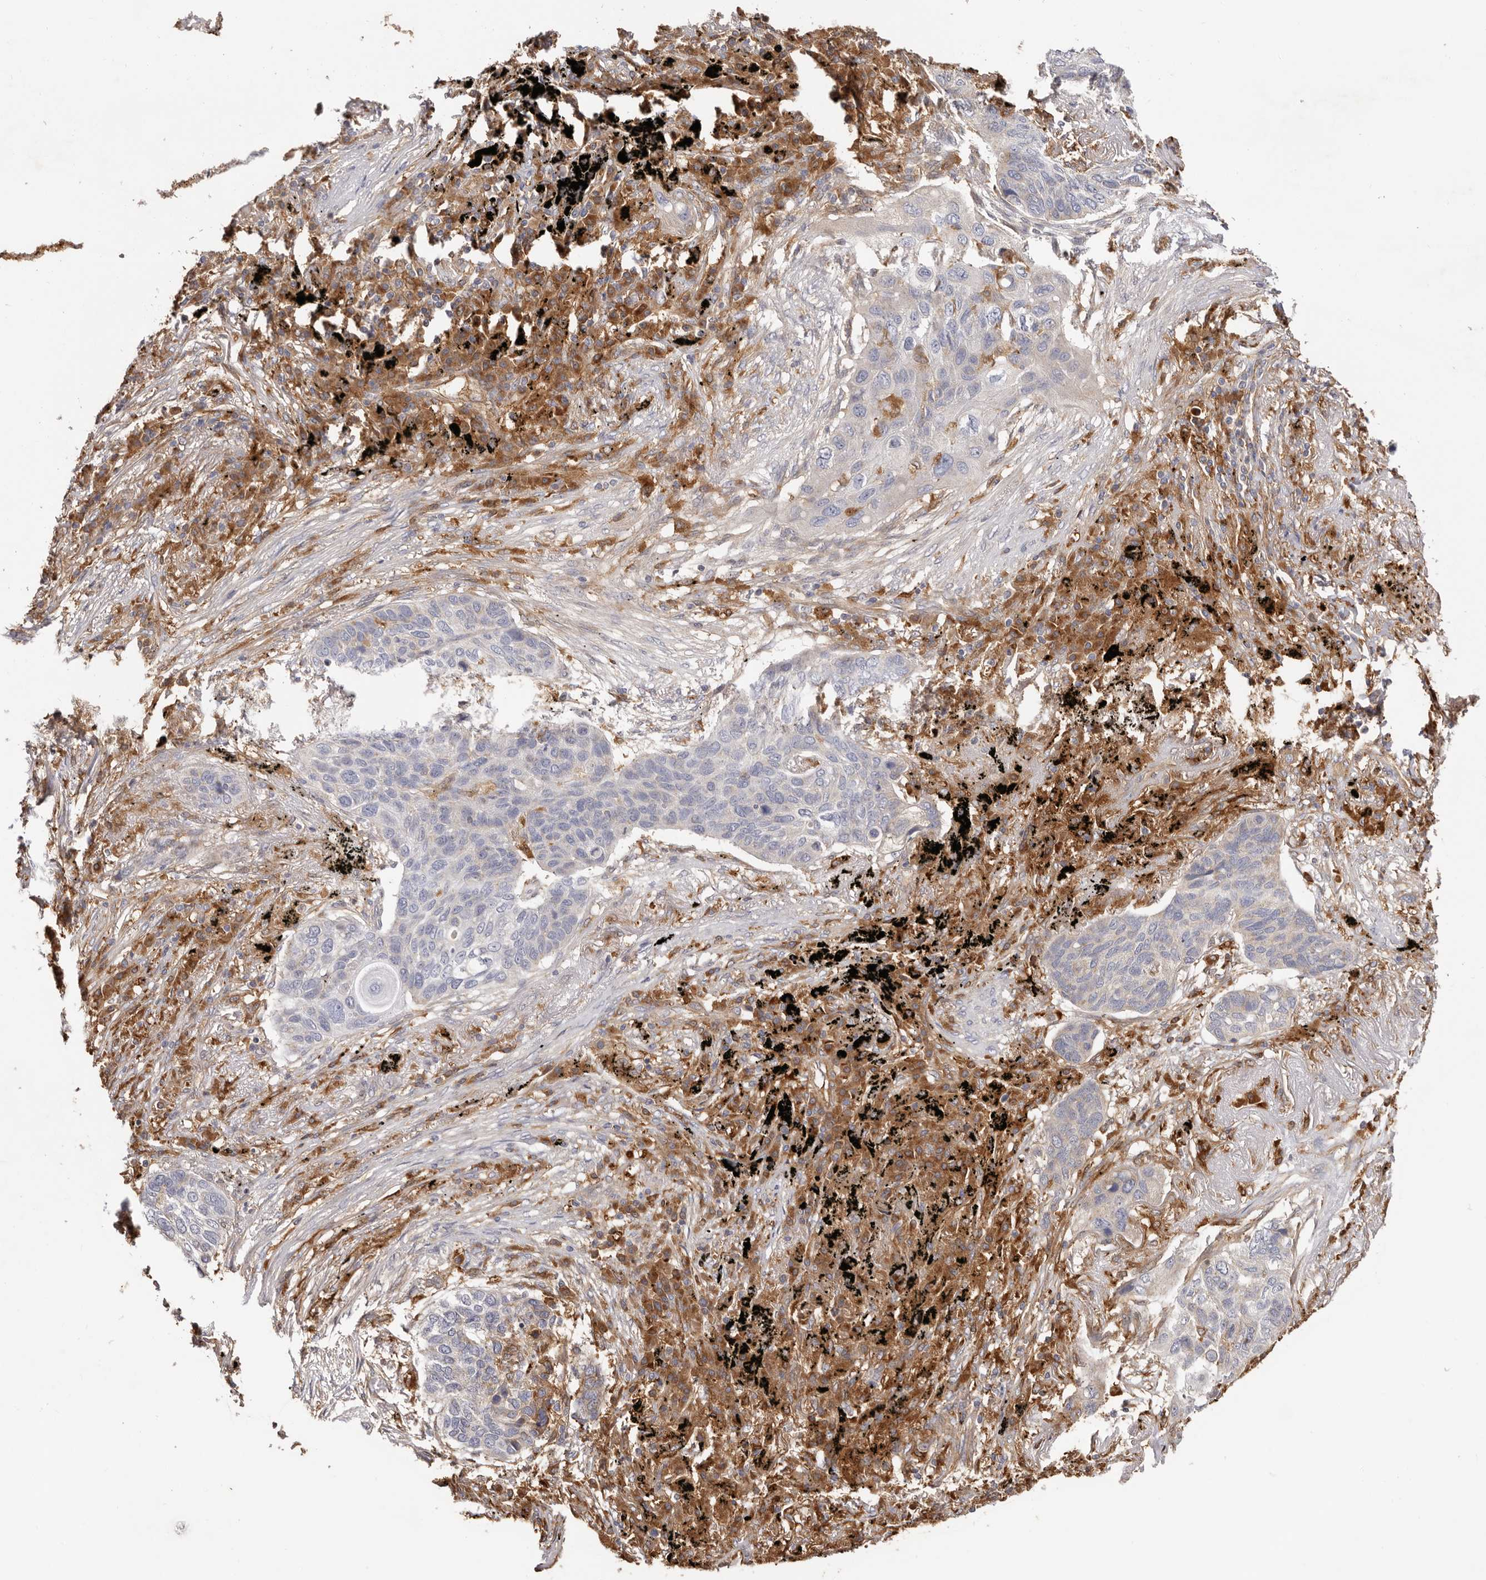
{"staining": {"intensity": "negative", "quantity": "none", "location": "none"}, "tissue": "lung cancer", "cell_type": "Tumor cells", "image_type": "cancer", "snomed": [{"axis": "morphology", "description": "Squamous cell carcinoma, NOS"}, {"axis": "topography", "description": "Lung"}], "caption": "The photomicrograph exhibits no significant staining in tumor cells of squamous cell carcinoma (lung).", "gene": "LAP3", "patient": {"sex": "female", "age": 63}}